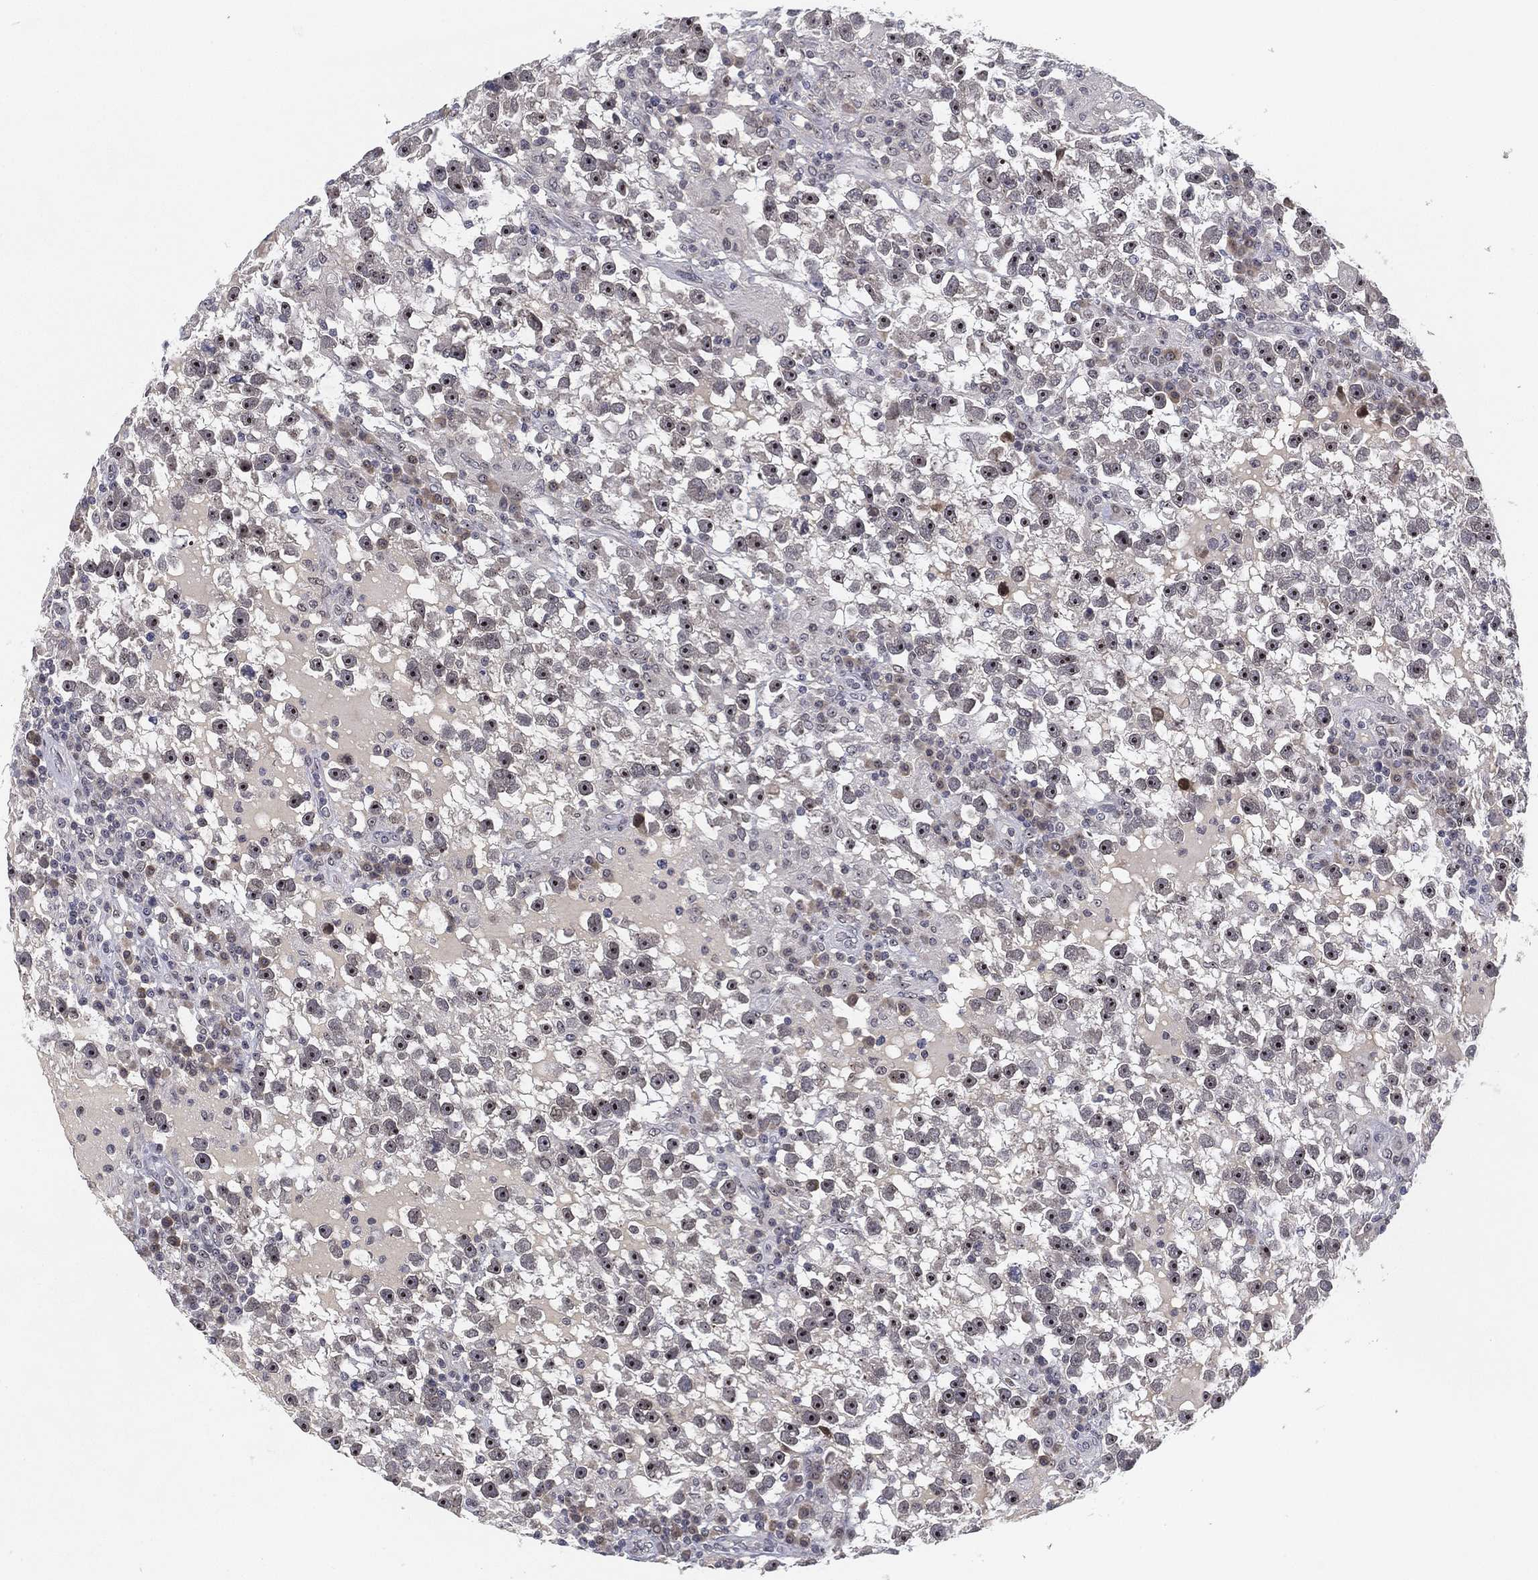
{"staining": {"intensity": "negative", "quantity": "none", "location": "none"}, "tissue": "testis cancer", "cell_type": "Tumor cells", "image_type": "cancer", "snomed": [{"axis": "morphology", "description": "Seminoma, NOS"}, {"axis": "topography", "description": "Testis"}], "caption": "High magnification brightfield microscopy of testis cancer stained with DAB (3,3'-diaminobenzidine) (brown) and counterstained with hematoxylin (blue): tumor cells show no significant expression.", "gene": "MS4A8", "patient": {"sex": "male", "age": 47}}